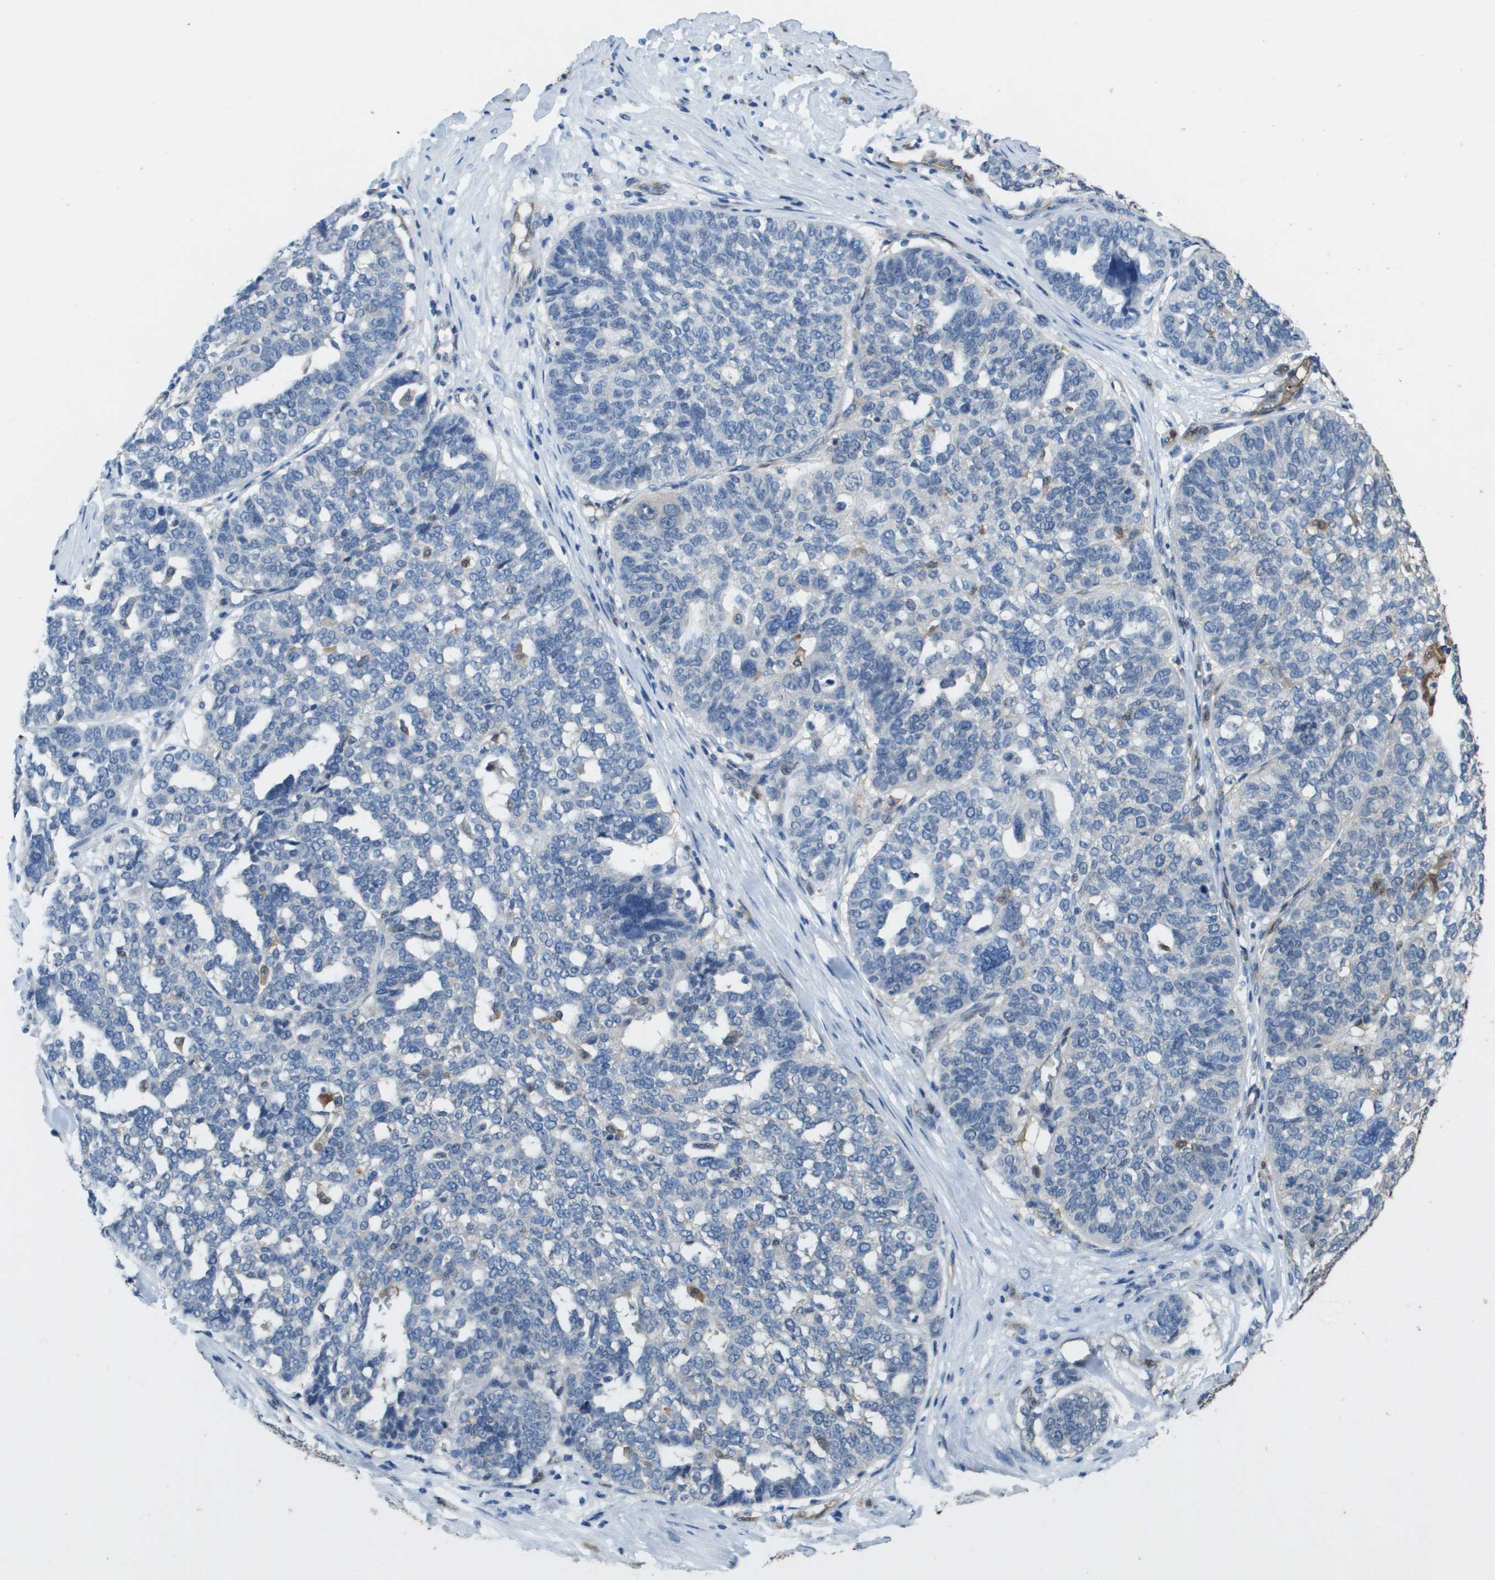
{"staining": {"intensity": "negative", "quantity": "none", "location": "none"}, "tissue": "ovarian cancer", "cell_type": "Tumor cells", "image_type": "cancer", "snomed": [{"axis": "morphology", "description": "Cystadenocarcinoma, serous, NOS"}, {"axis": "topography", "description": "Ovary"}], "caption": "Immunohistochemistry (IHC) of ovarian cancer shows no positivity in tumor cells.", "gene": "FABP5", "patient": {"sex": "female", "age": 59}}